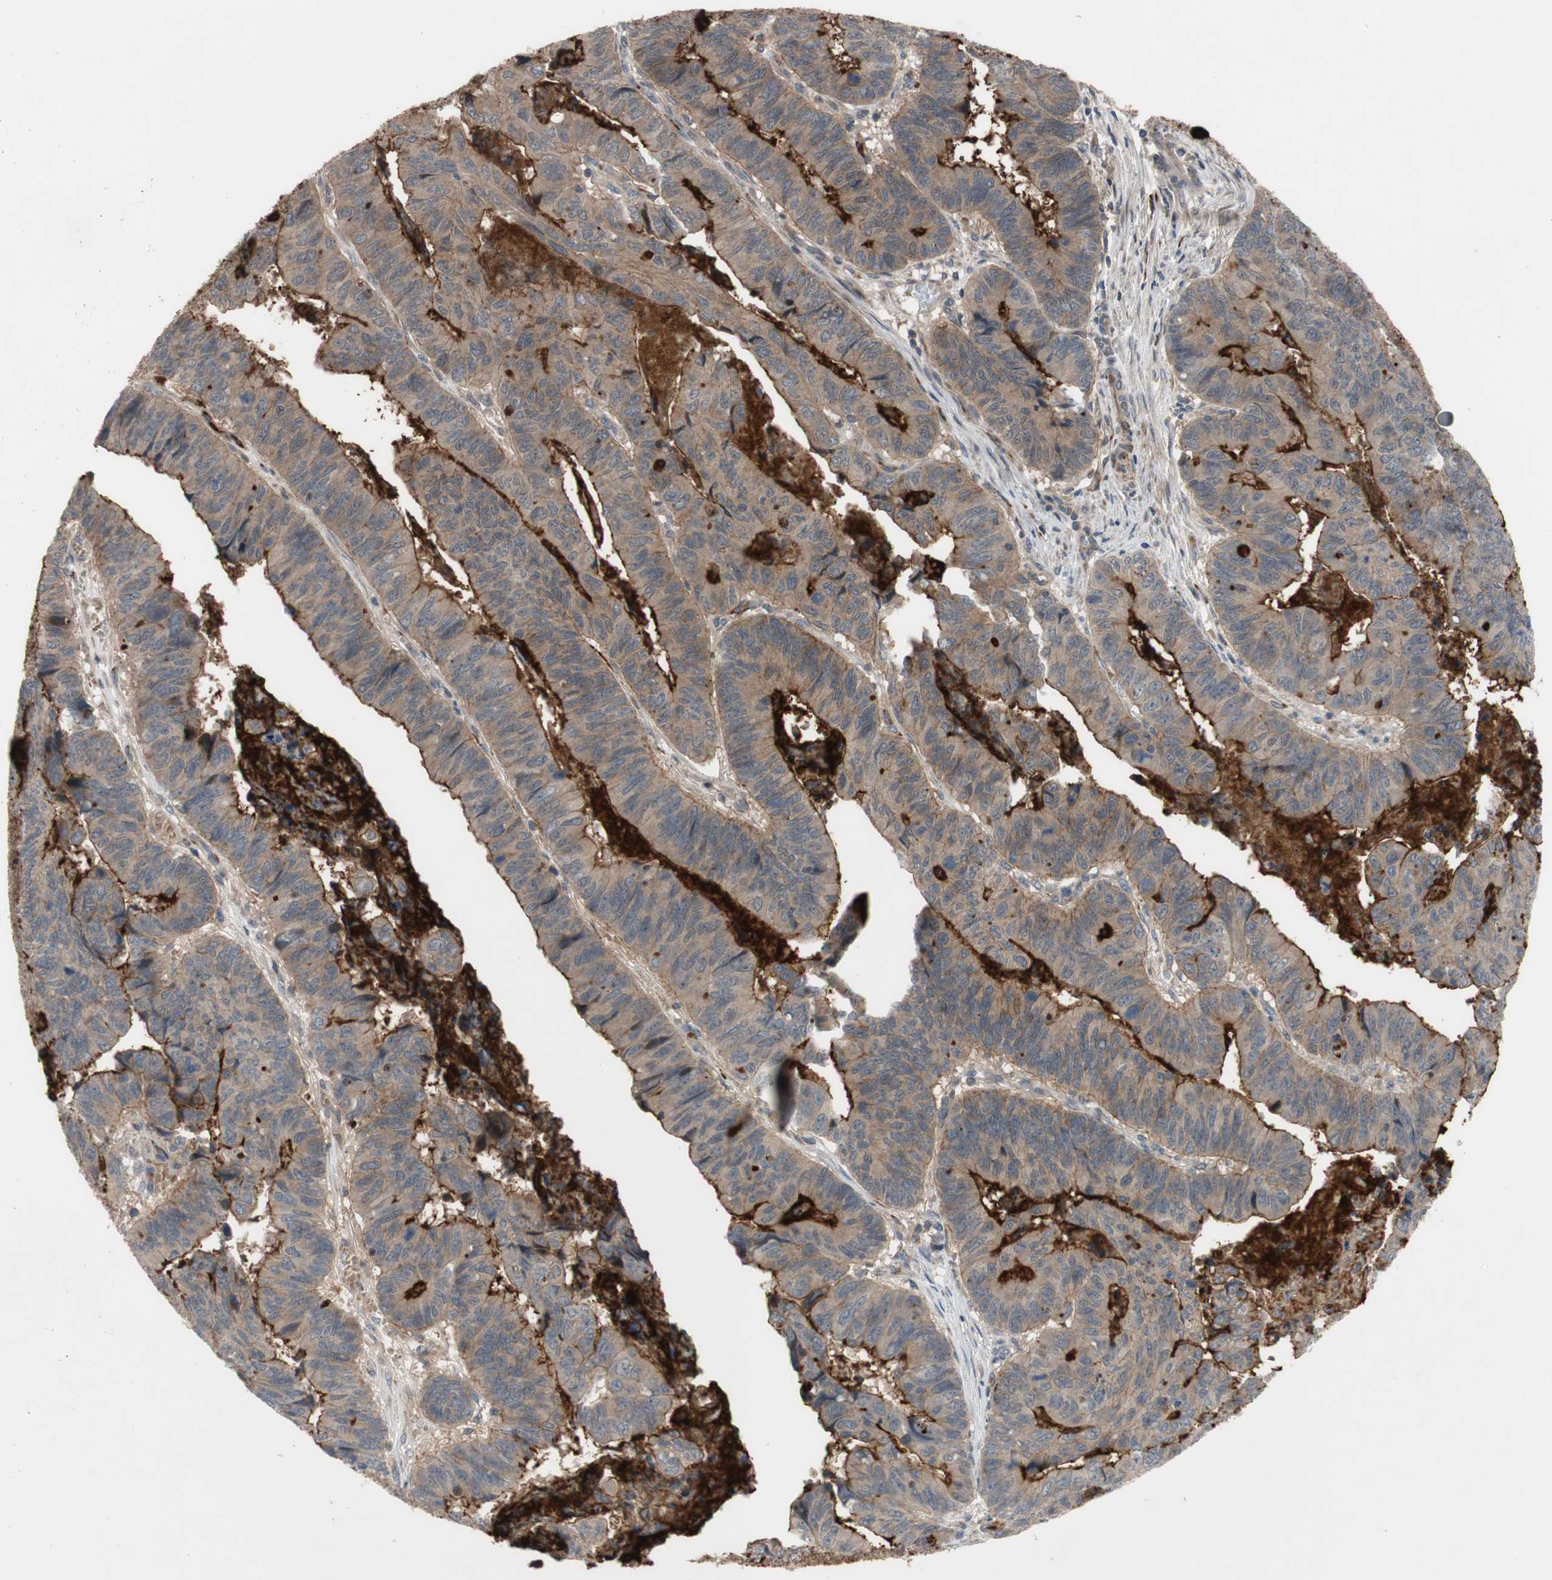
{"staining": {"intensity": "moderate", "quantity": ">75%", "location": "cytoplasmic/membranous"}, "tissue": "stomach cancer", "cell_type": "Tumor cells", "image_type": "cancer", "snomed": [{"axis": "morphology", "description": "Adenocarcinoma, NOS"}, {"axis": "topography", "description": "Stomach, lower"}], "caption": "Immunohistochemical staining of human adenocarcinoma (stomach) demonstrates moderate cytoplasmic/membranous protein positivity in approximately >75% of tumor cells. (Brightfield microscopy of DAB IHC at high magnification).", "gene": "OAZ1", "patient": {"sex": "male", "age": 77}}